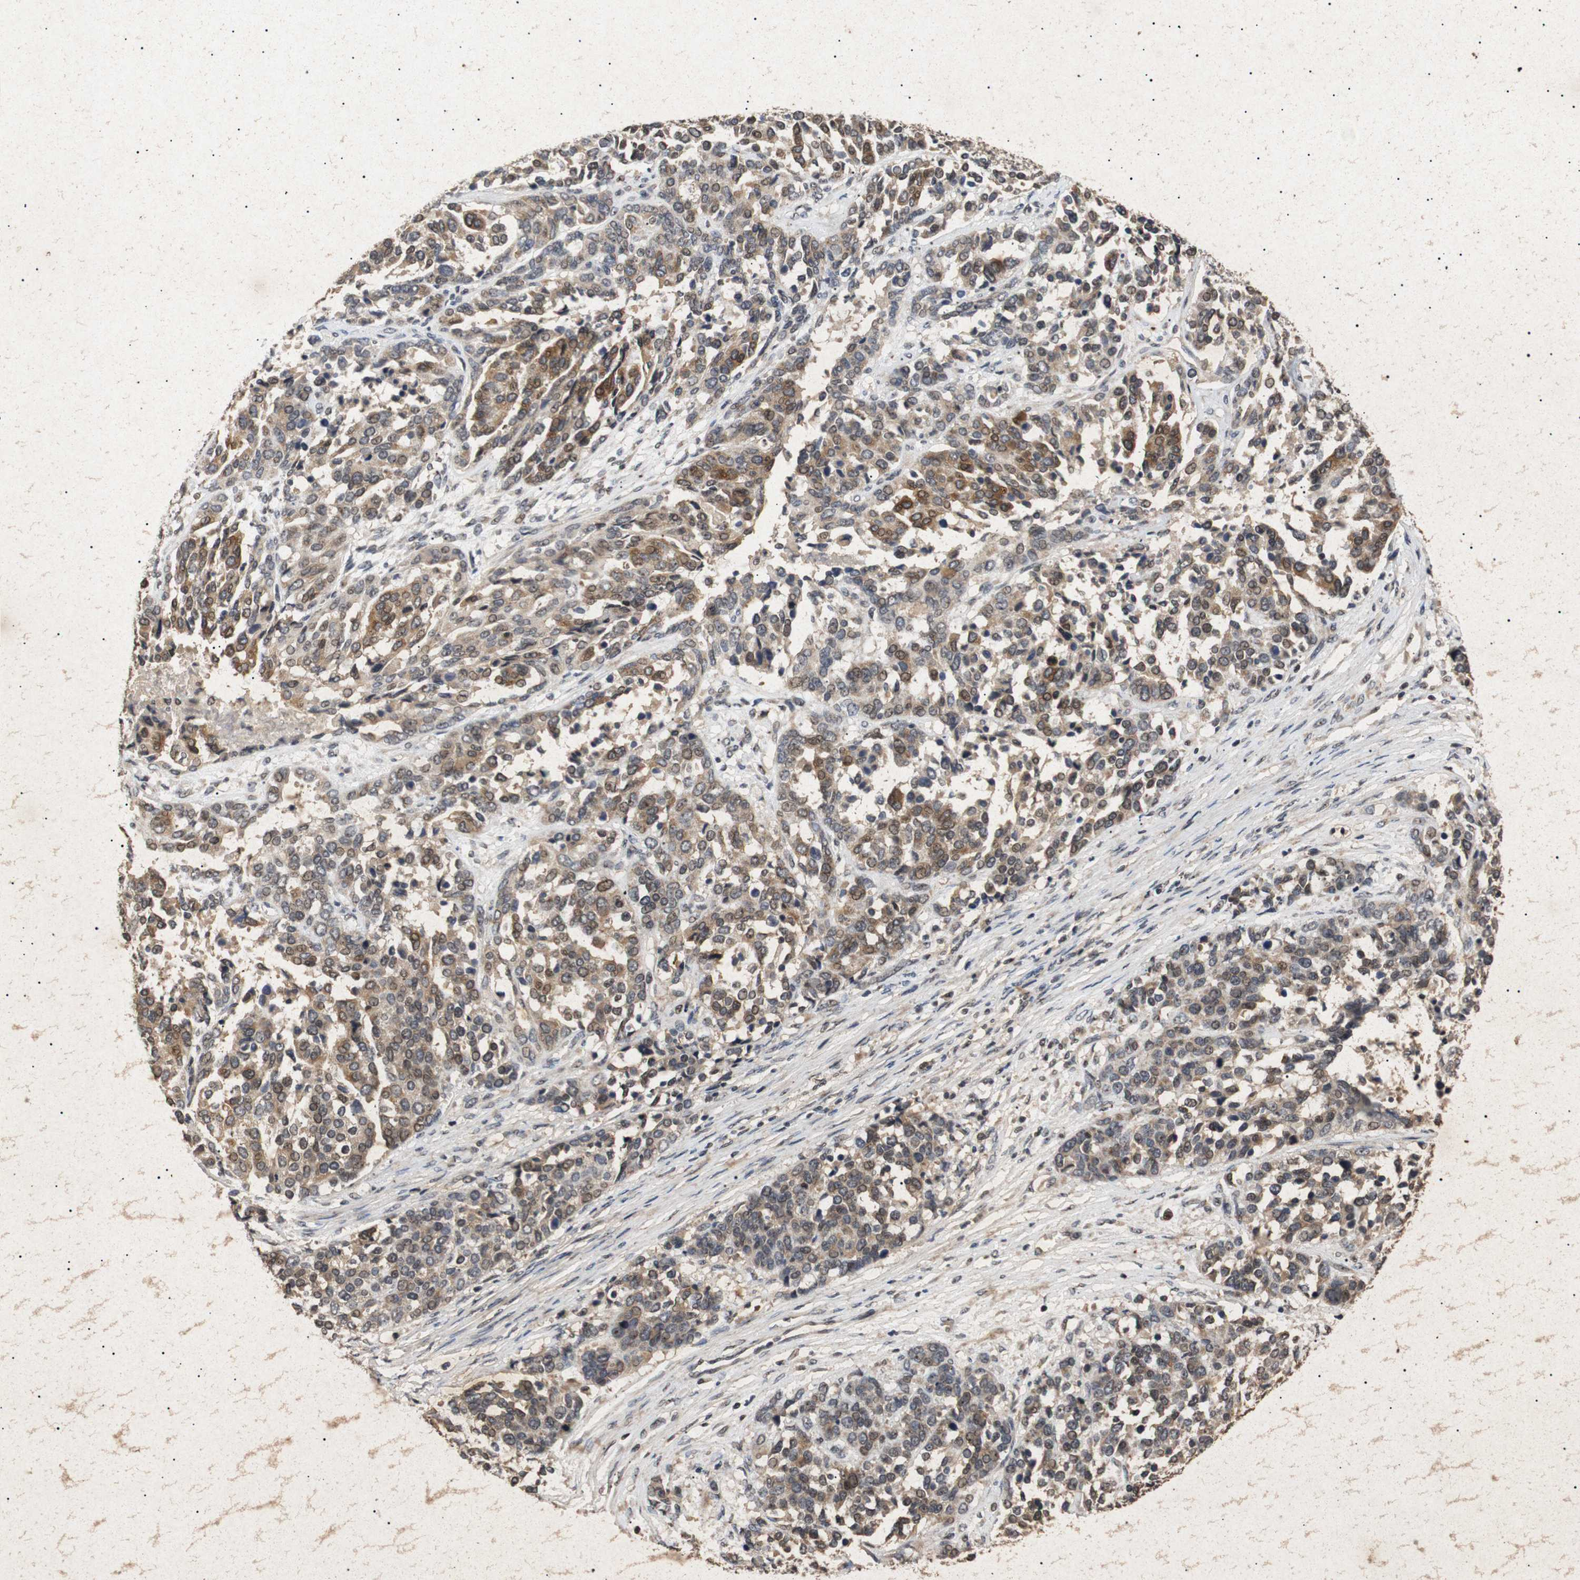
{"staining": {"intensity": "moderate", "quantity": "25%-75%", "location": "cytoplasmic/membranous,nuclear"}, "tissue": "ovarian cancer", "cell_type": "Tumor cells", "image_type": "cancer", "snomed": [{"axis": "morphology", "description": "Cystadenocarcinoma, serous, NOS"}, {"axis": "topography", "description": "Ovary"}], "caption": "Protein expression analysis of ovarian cancer (serous cystadenocarcinoma) shows moderate cytoplasmic/membranous and nuclear positivity in about 25%-75% of tumor cells.", "gene": "PARN", "patient": {"sex": "female", "age": 44}}